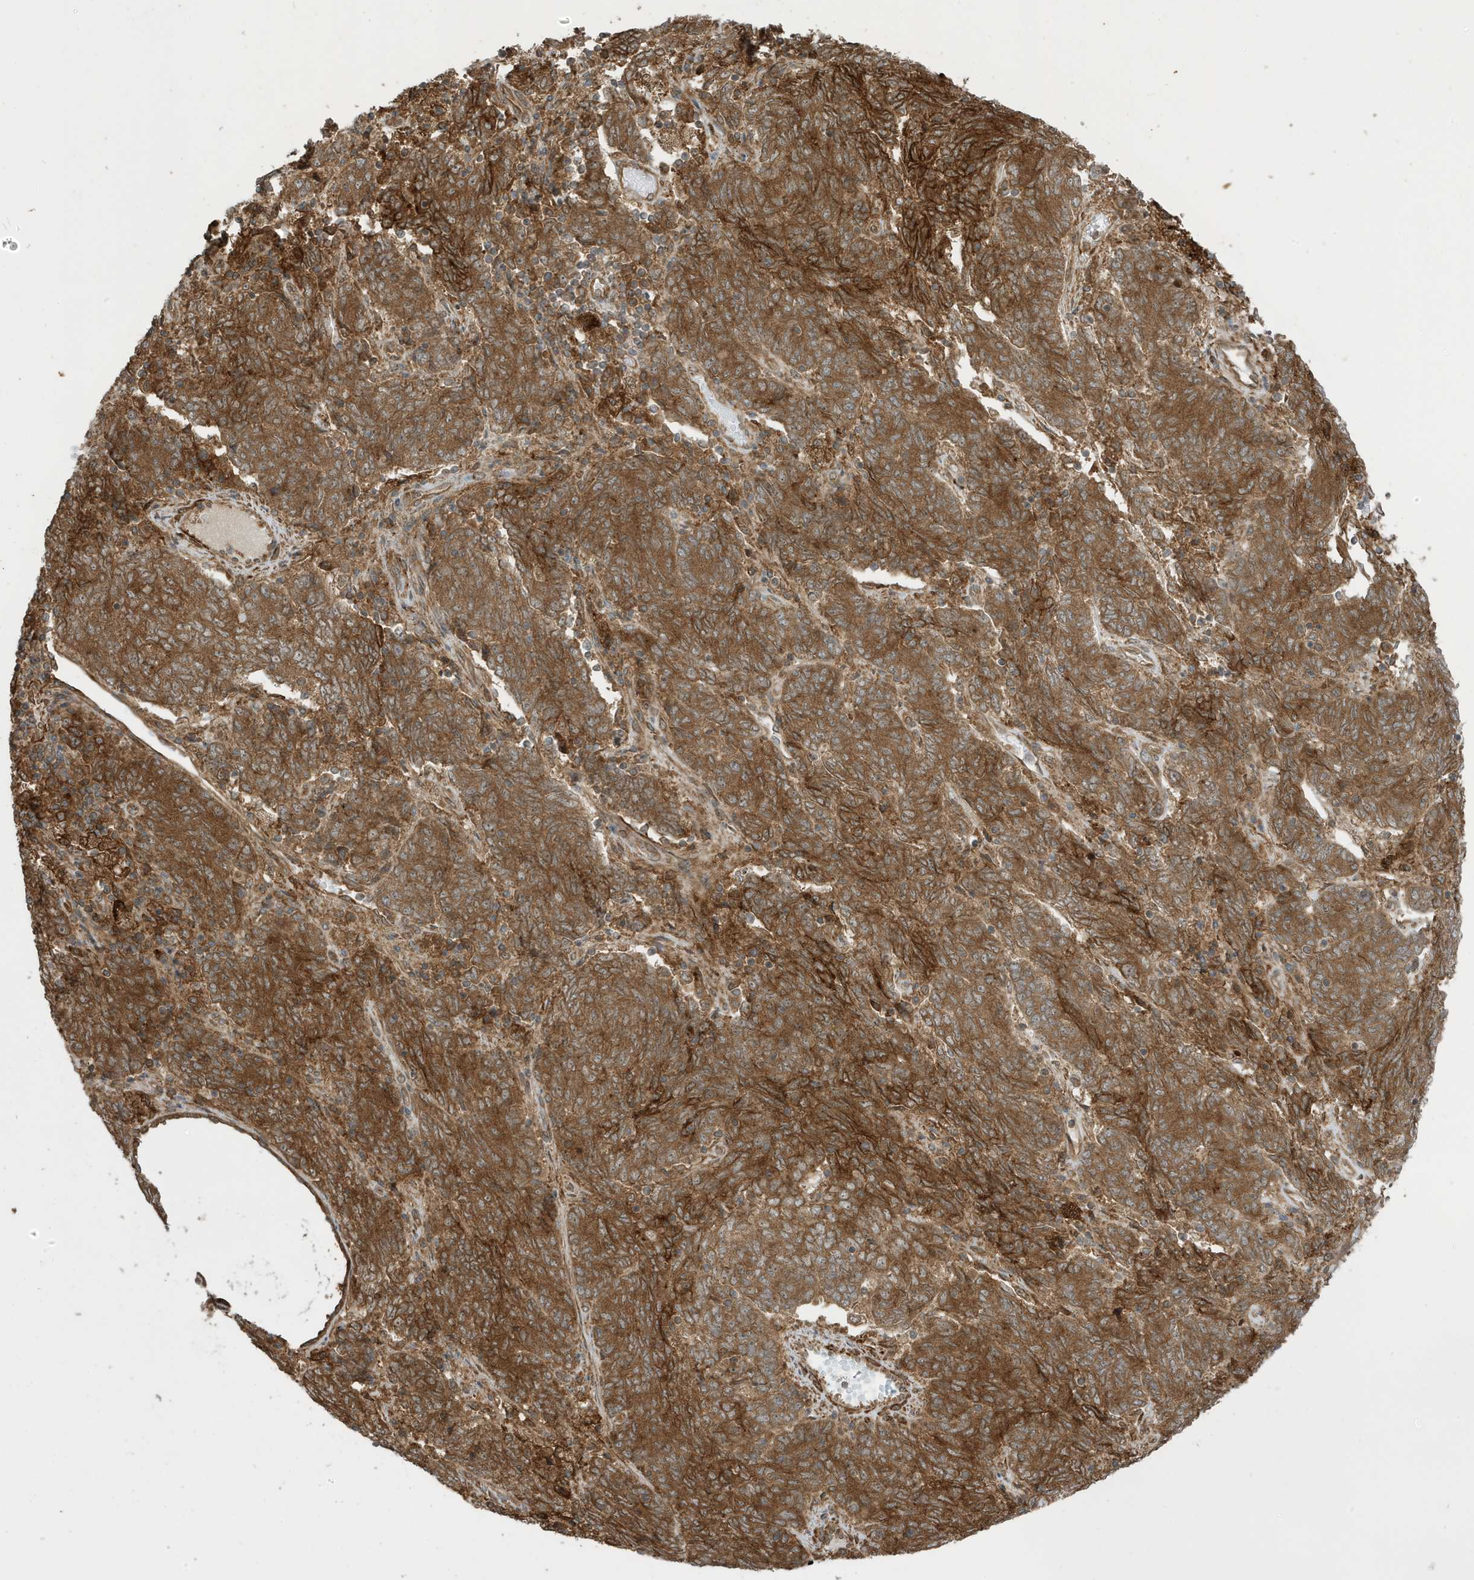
{"staining": {"intensity": "strong", "quantity": ">75%", "location": "cytoplasmic/membranous"}, "tissue": "endometrial cancer", "cell_type": "Tumor cells", "image_type": "cancer", "snomed": [{"axis": "morphology", "description": "Adenocarcinoma, NOS"}, {"axis": "topography", "description": "Endometrium"}], "caption": "Protein expression analysis of adenocarcinoma (endometrial) shows strong cytoplasmic/membranous staining in approximately >75% of tumor cells.", "gene": "CDC42EP3", "patient": {"sex": "female", "age": 80}}